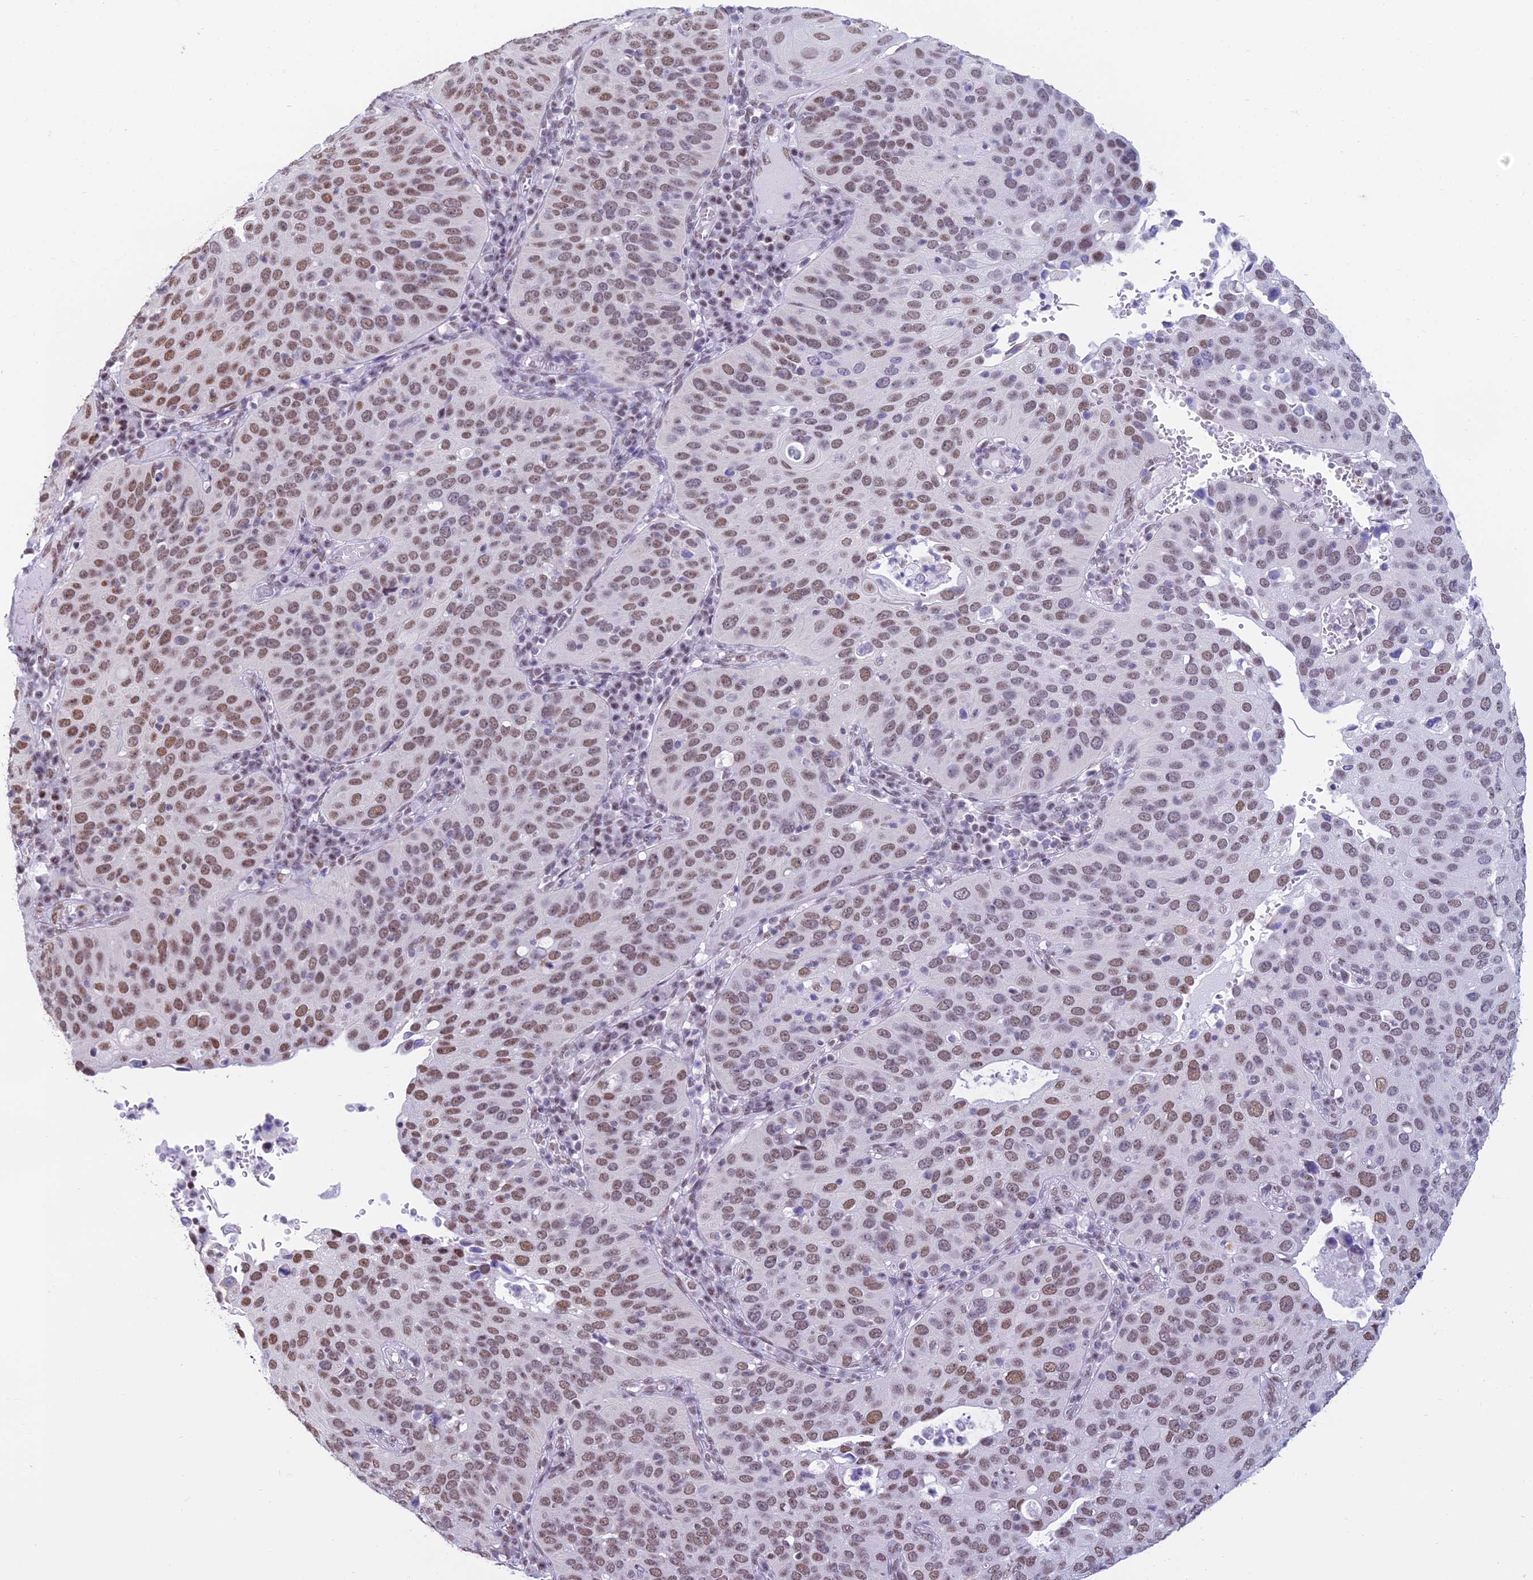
{"staining": {"intensity": "moderate", "quantity": ">75%", "location": "nuclear"}, "tissue": "cervical cancer", "cell_type": "Tumor cells", "image_type": "cancer", "snomed": [{"axis": "morphology", "description": "Squamous cell carcinoma, NOS"}, {"axis": "topography", "description": "Cervix"}], "caption": "Immunohistochemical staining of cervical cancer shows moderate nuclear protein expression in approximately >75% of tumor cells.", "gene": "CDC26", "patient": {"sex": "female", "age": 36}}